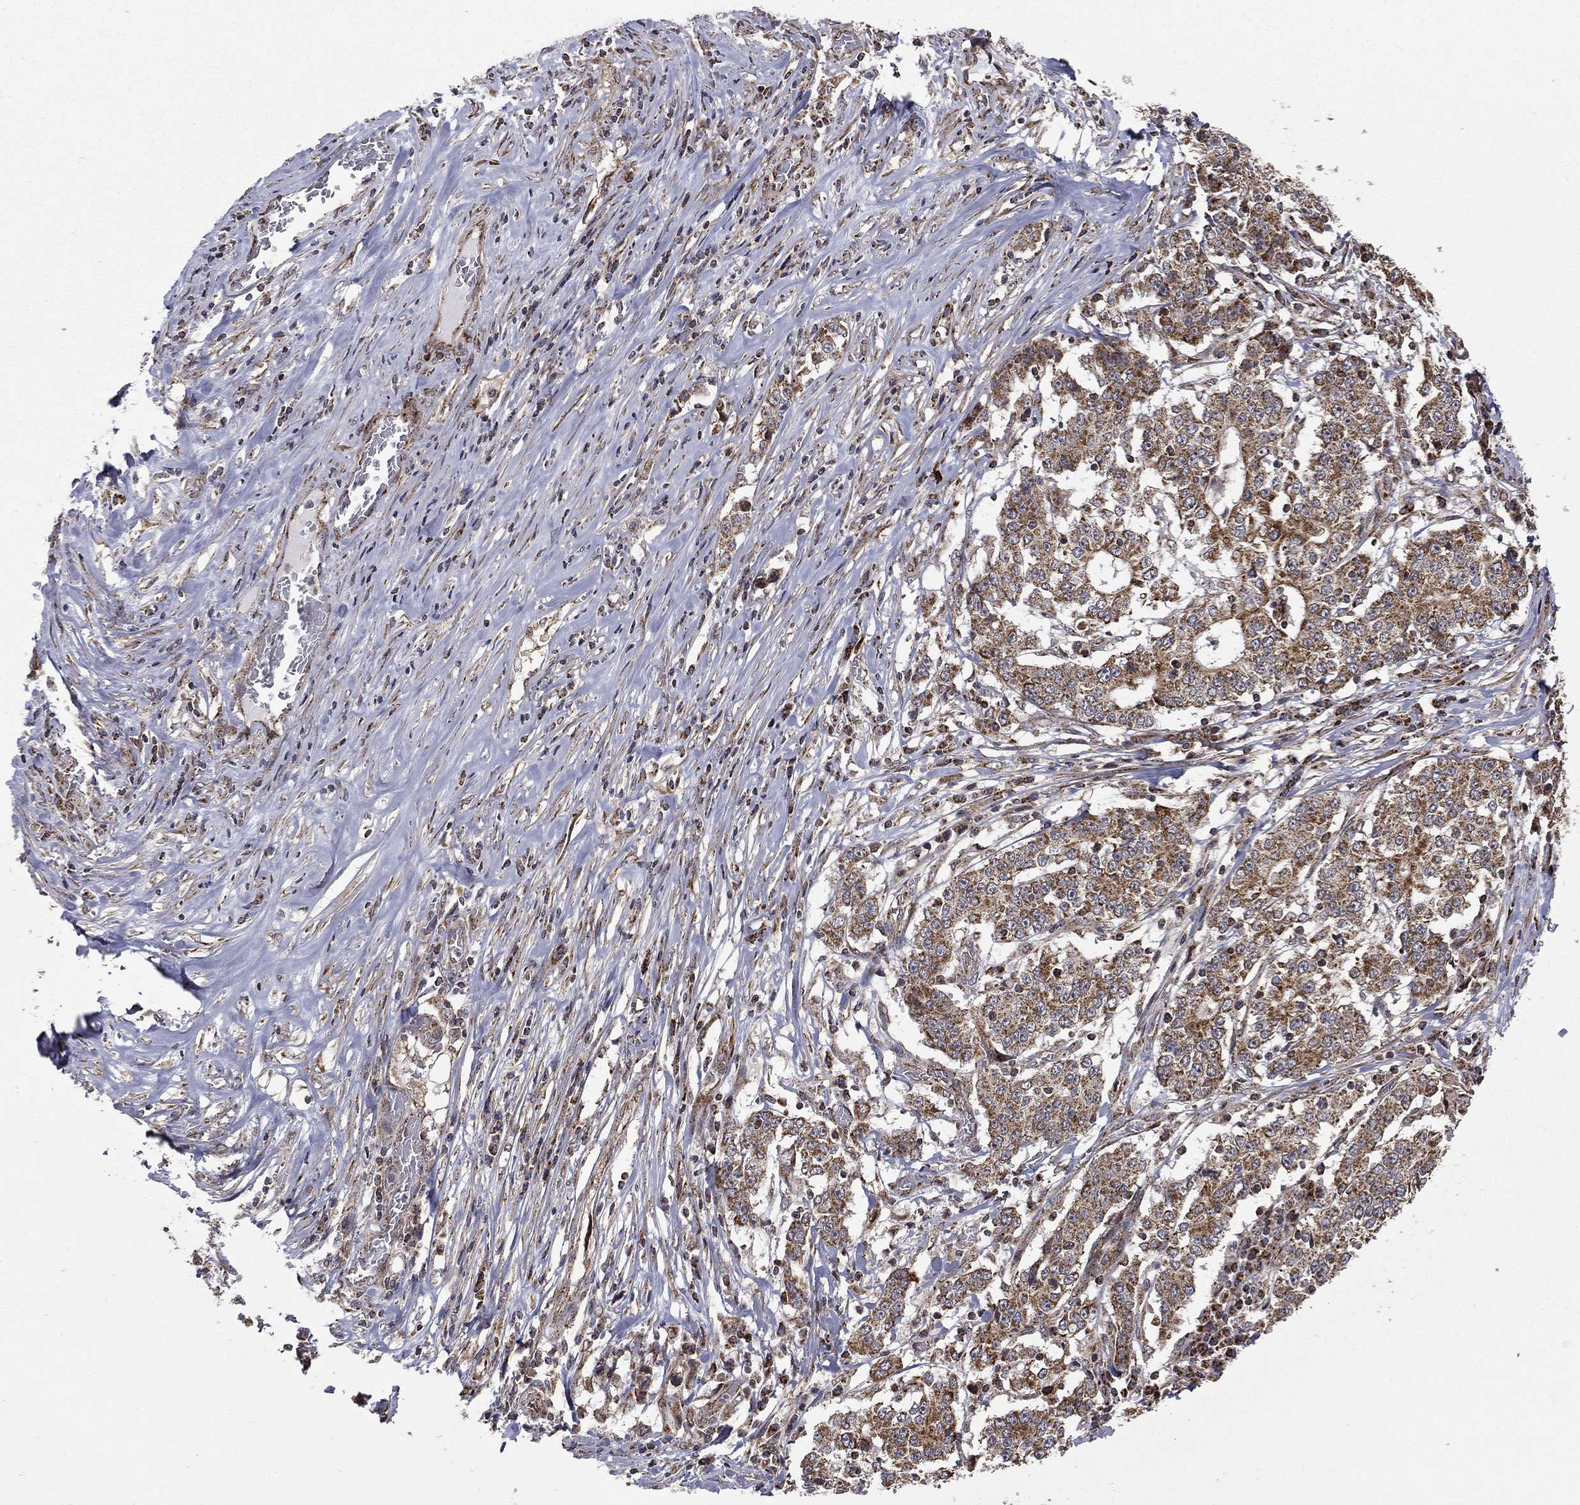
{"staining": {"intensity": "moderate", "quantity": ">75%", "location": "cytoplasmic/membranous"}, "tissue": "stomach cancer", "cell_type": "Tumor cells", "image_type": "cancer", "snomed": [{"axis": "morphology", "description": "Adenocarcinoma, NOS"}, {"axis": "topography", "description": "Stomach"}], "caption": "This is a histology image of immunohistochemistry (IHC) staining of adenocarcinoma (stomach), which shows moderate staining in the cytoplasmic/membranous of tumor cells.", "gene": "GIMAP6", "patient": {"sex": "male", "age": 59}}